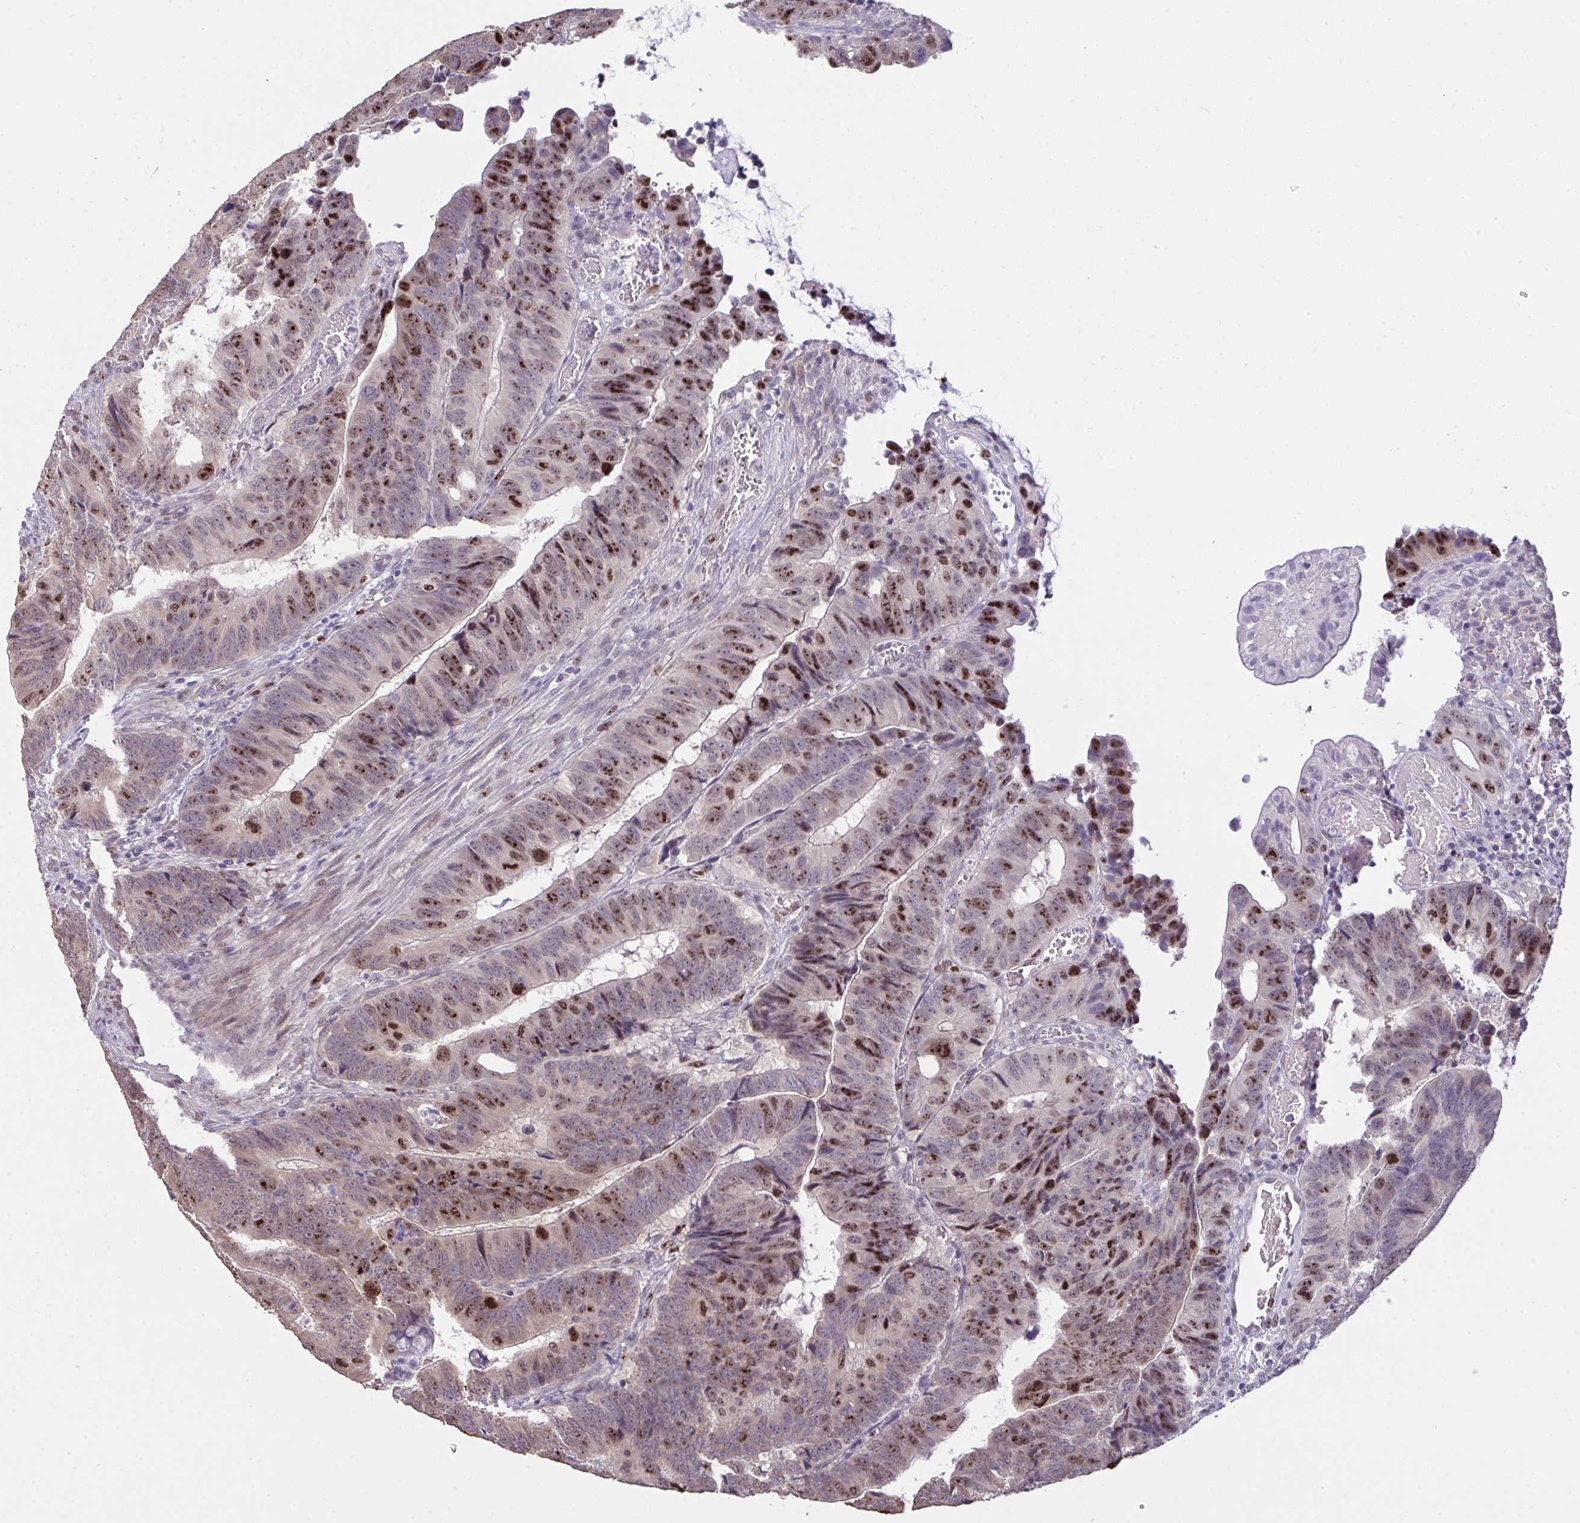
{"staining": {"intensity": "moderate", "quantity": "25%-75%", "location": "nuclear"}, "tissue": "colorectal cancer", "cell_type": "Tumor cells", "image_type": "cancer", "snomed": [{"axis": "morphology", "description": "Adenocarcinoma, NOS"}, {"axis": "topography", "description": "Colon"}], "caption": "Moderate nuclear positivity for a protein is seen in about 25%-75% of tumor cells of adenocarcinoma (colorectal) using IHC.", "gene": "SETD7", "patient": {"sex": "male", "age": 62}}